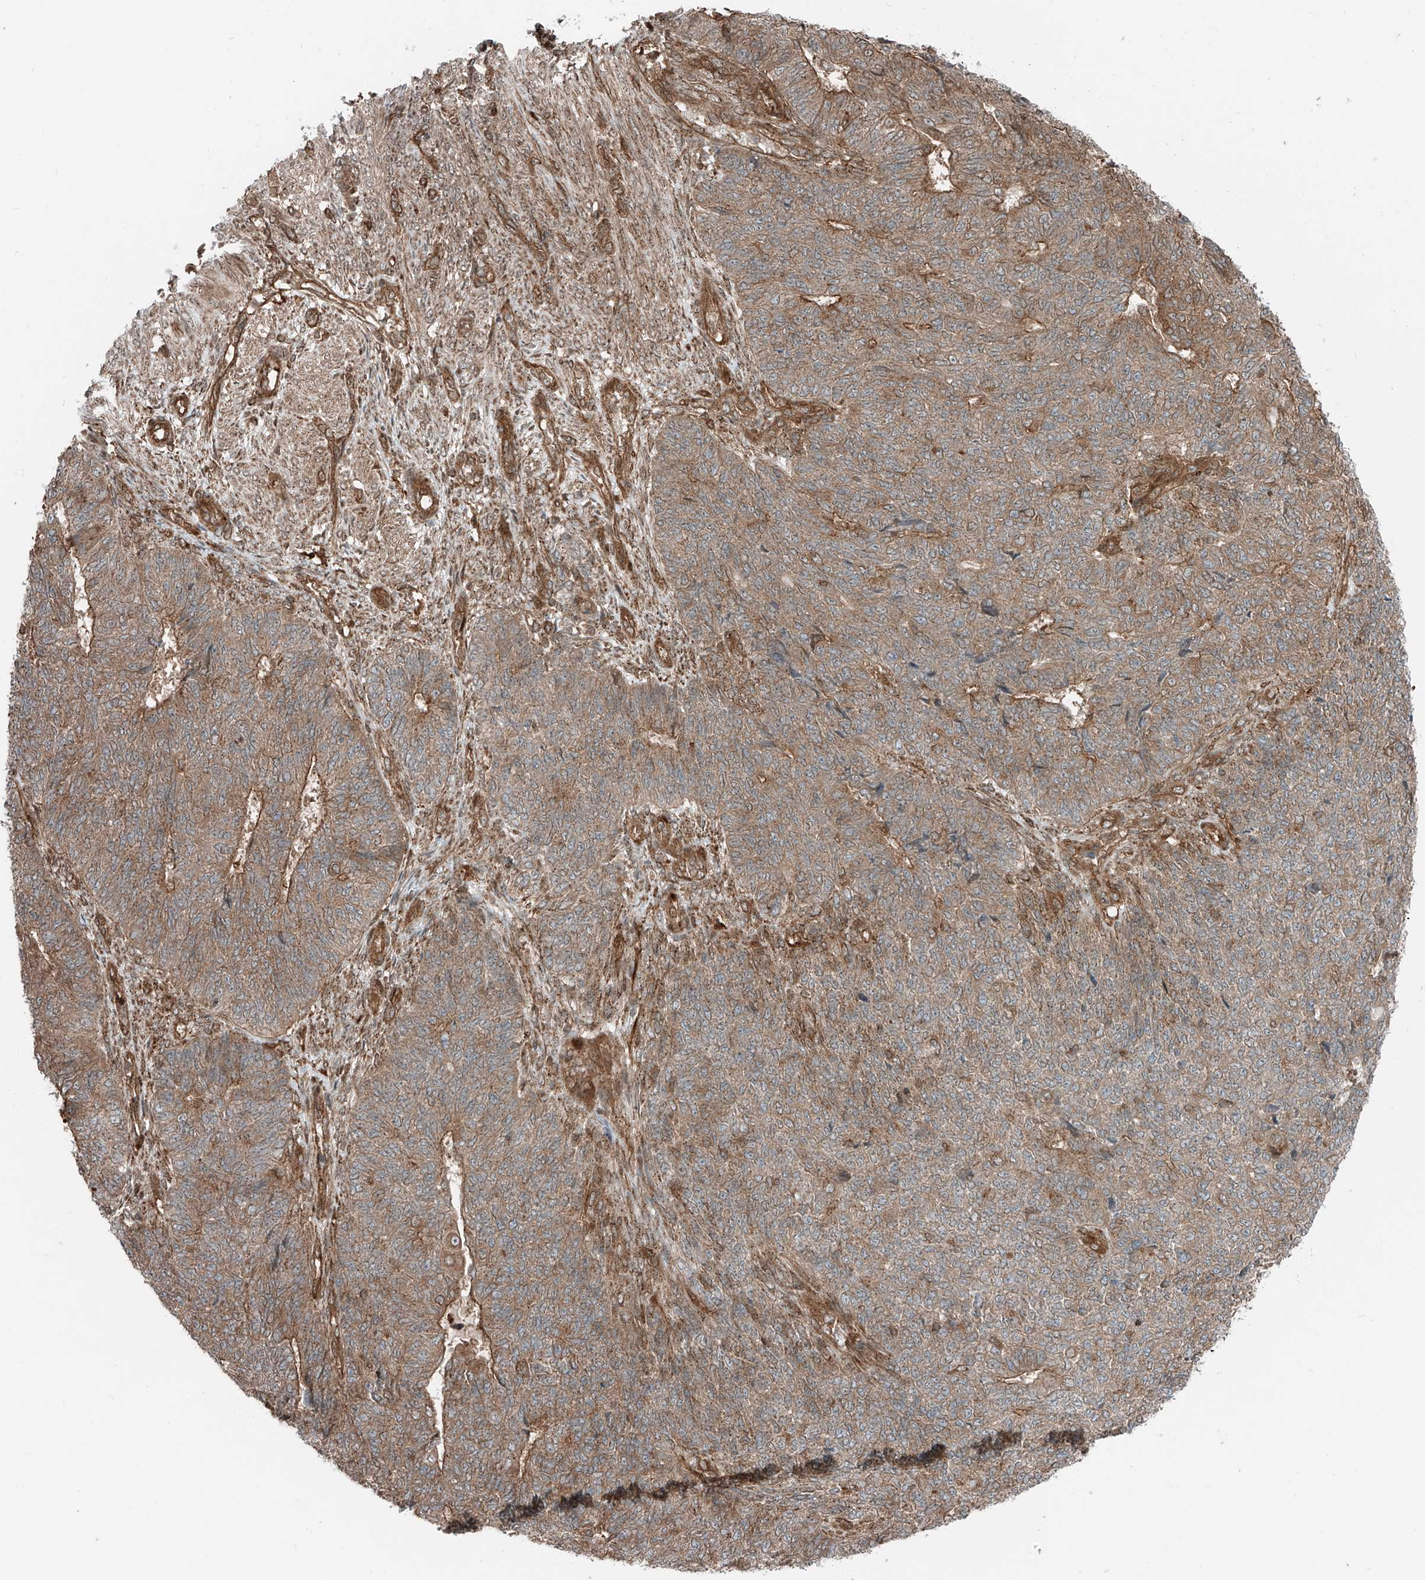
{"staining": {"intensity": "moderate", "quantity": ">75%", "location": "cytoplasmic/membranous"}, "tissue": "endometrial cancer", "cell_type": "Tumor cells", "image_type": "cancer", "snomed": [{"axis": "morphology", "description": "Adenocarcinoma, NOS"}, {"axis": "topography", "description": "Endometrium"}], "caption": "Immunohistochemistry (IHC) (DAB (3,3'-diaminobenzidine)) staining of human endometrial cancer (adenocarcinoma) exhibits moderate cytoplasmic/membranous protein staining in approximately >75% of tumor cells.", "gene": "USP48", "patient": {"sex": "female", "age": 32}}